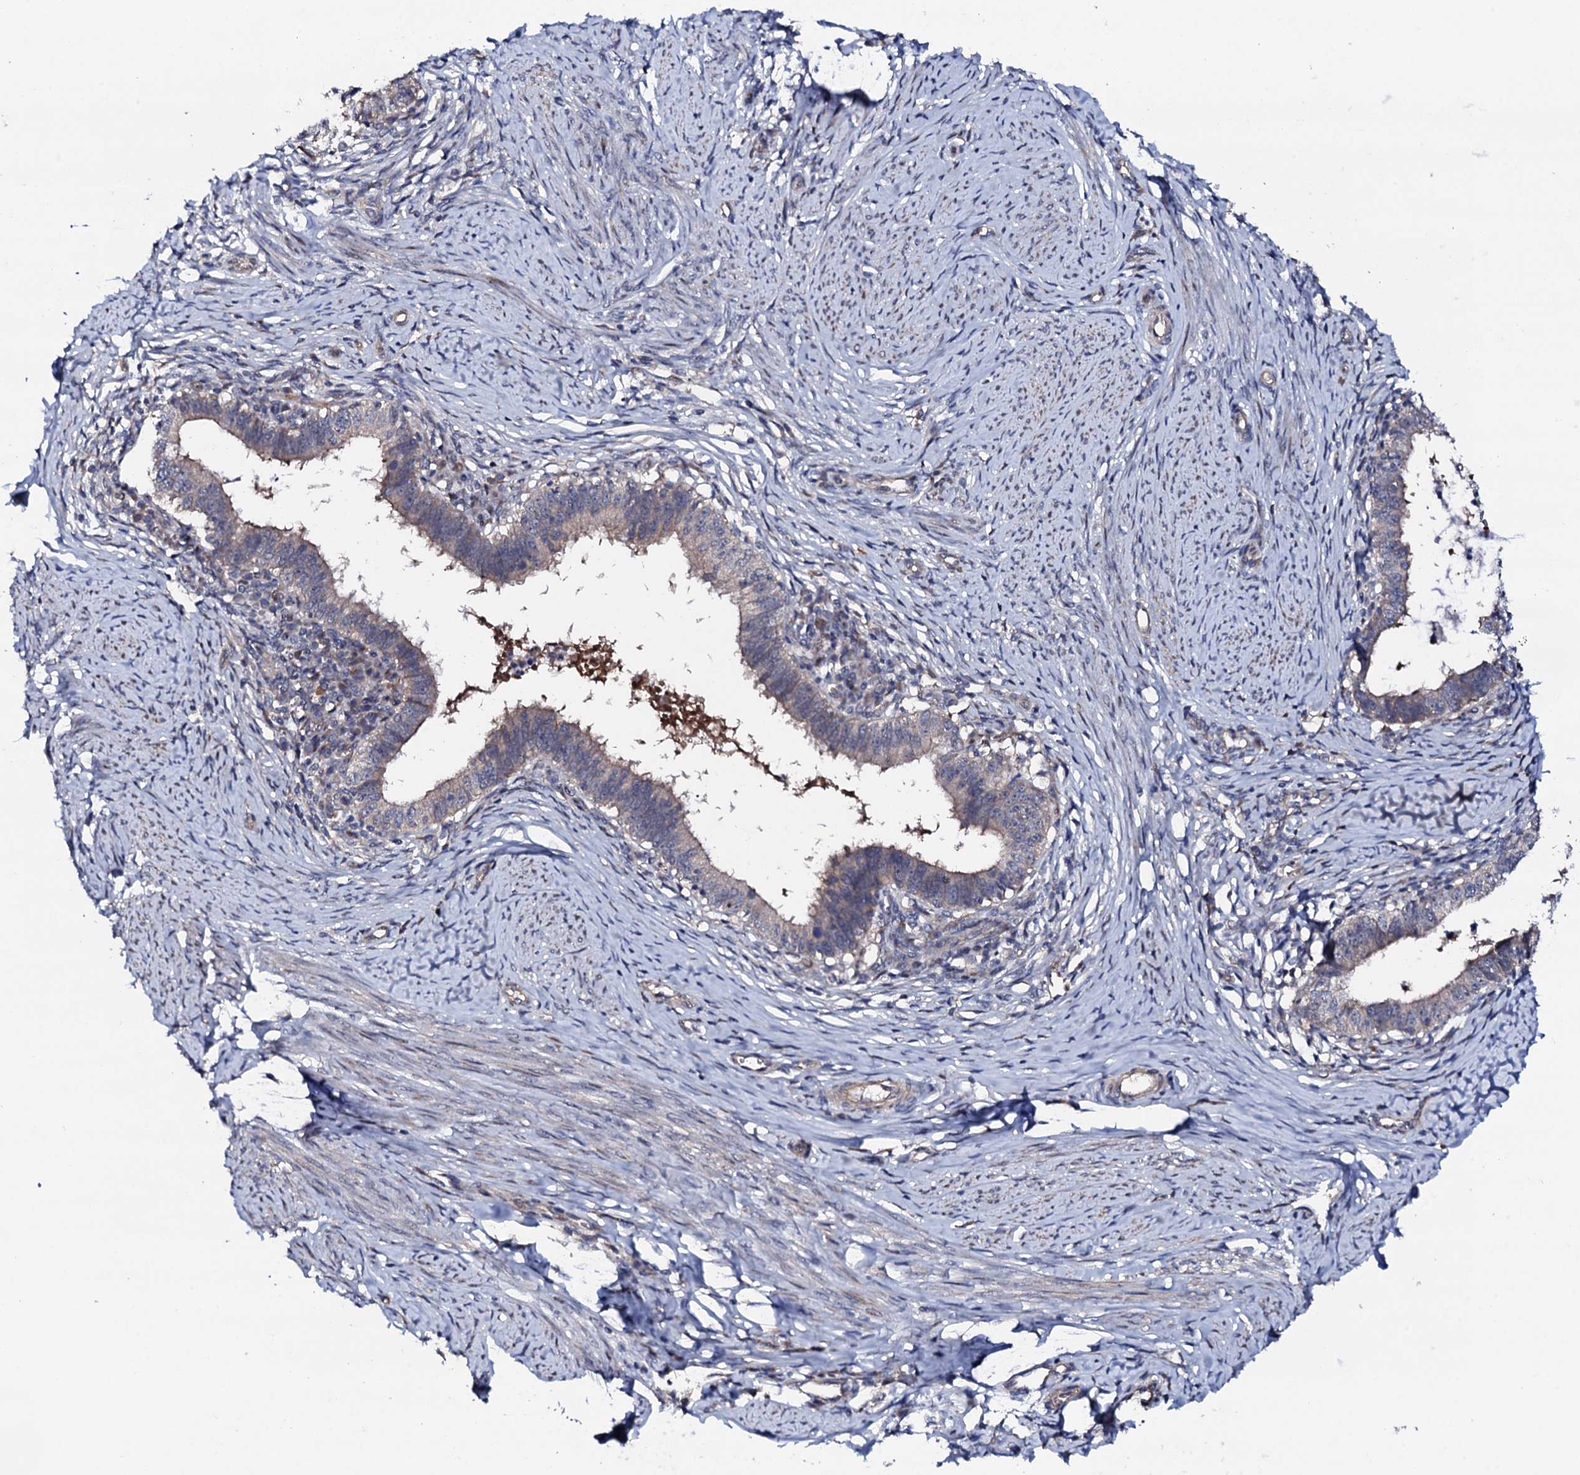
{"staining": {"intensity": "weak", "quantity": "<25%", "location": "cytoplasmic/membranous,nuclear"}, "tissue": "cervical cancer", "cell_type": "Tumor cells", "image_type": "cancer", "snomed": [{"axis": "morphology", "description": "Adenocarcinoma, NOS"}, {"axis": "topography", "description": "Cervix"}], "caption": "Adenocarcinoma (cervical) was stained to show a protein in brown. There is no significant expression in tumor cells.", "gene": "CIAO2A", "patient": {"sex": "female", "age": 36}}